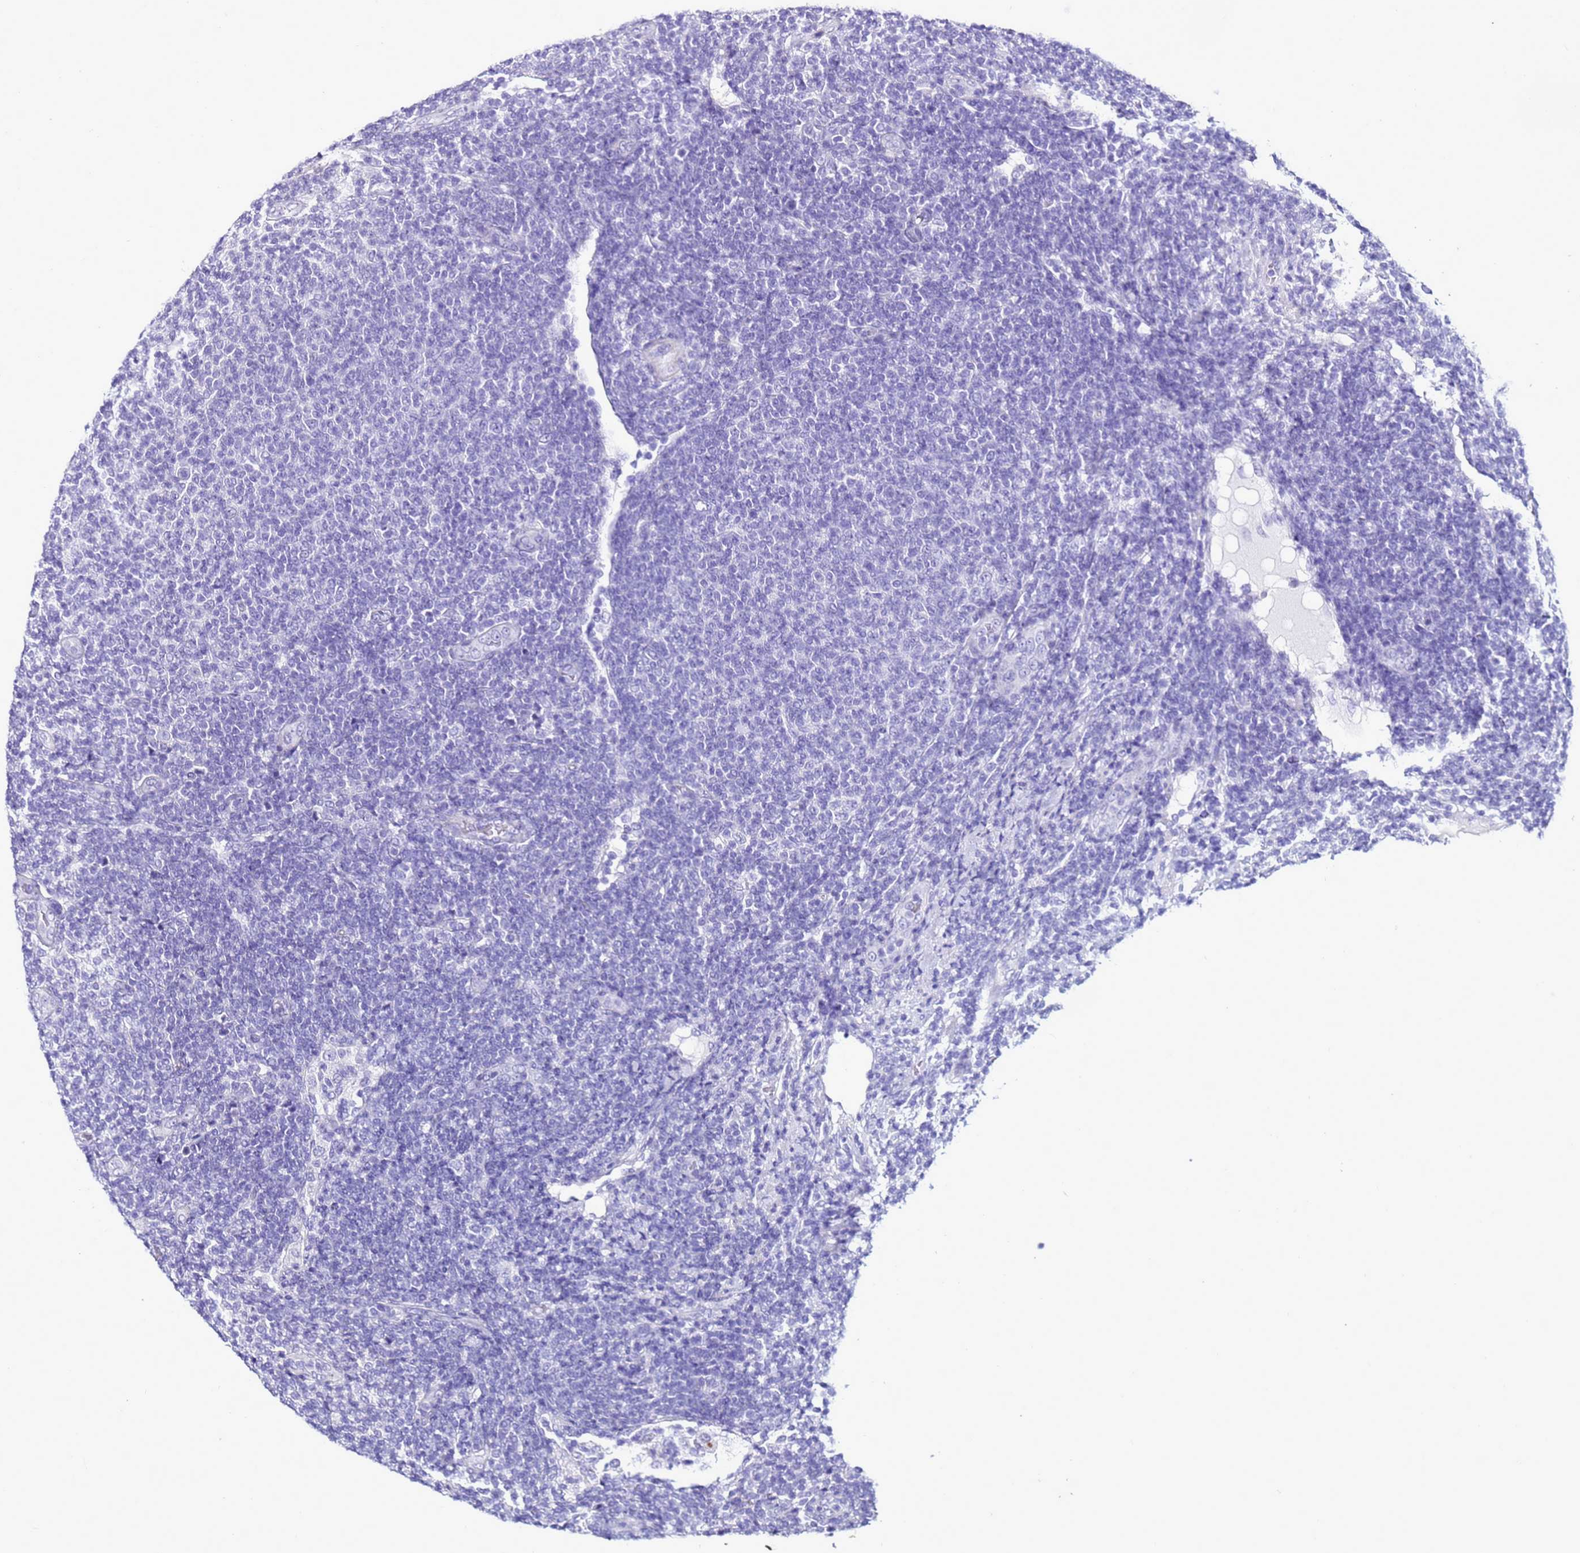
{"staining": {"intensity": "negative", "quantity": "none", "location": "none"}, "tissue": "lymphoma", "cell_type": "Tumor cells", "image_type": "cancer", "snomed": [{"axis": "morphology", "description": "Malignant lymphoma, non-Hodgkin's type, Low grade"}, {"axis": "topography", "description": "Lymph node"}], "caption": "The immunohistochemistry micrograph has no significant positivity in tumor cells of lymphoma tissue.", "gene": "FAM166B", "patient": {"sex": "male", "age": 66}}